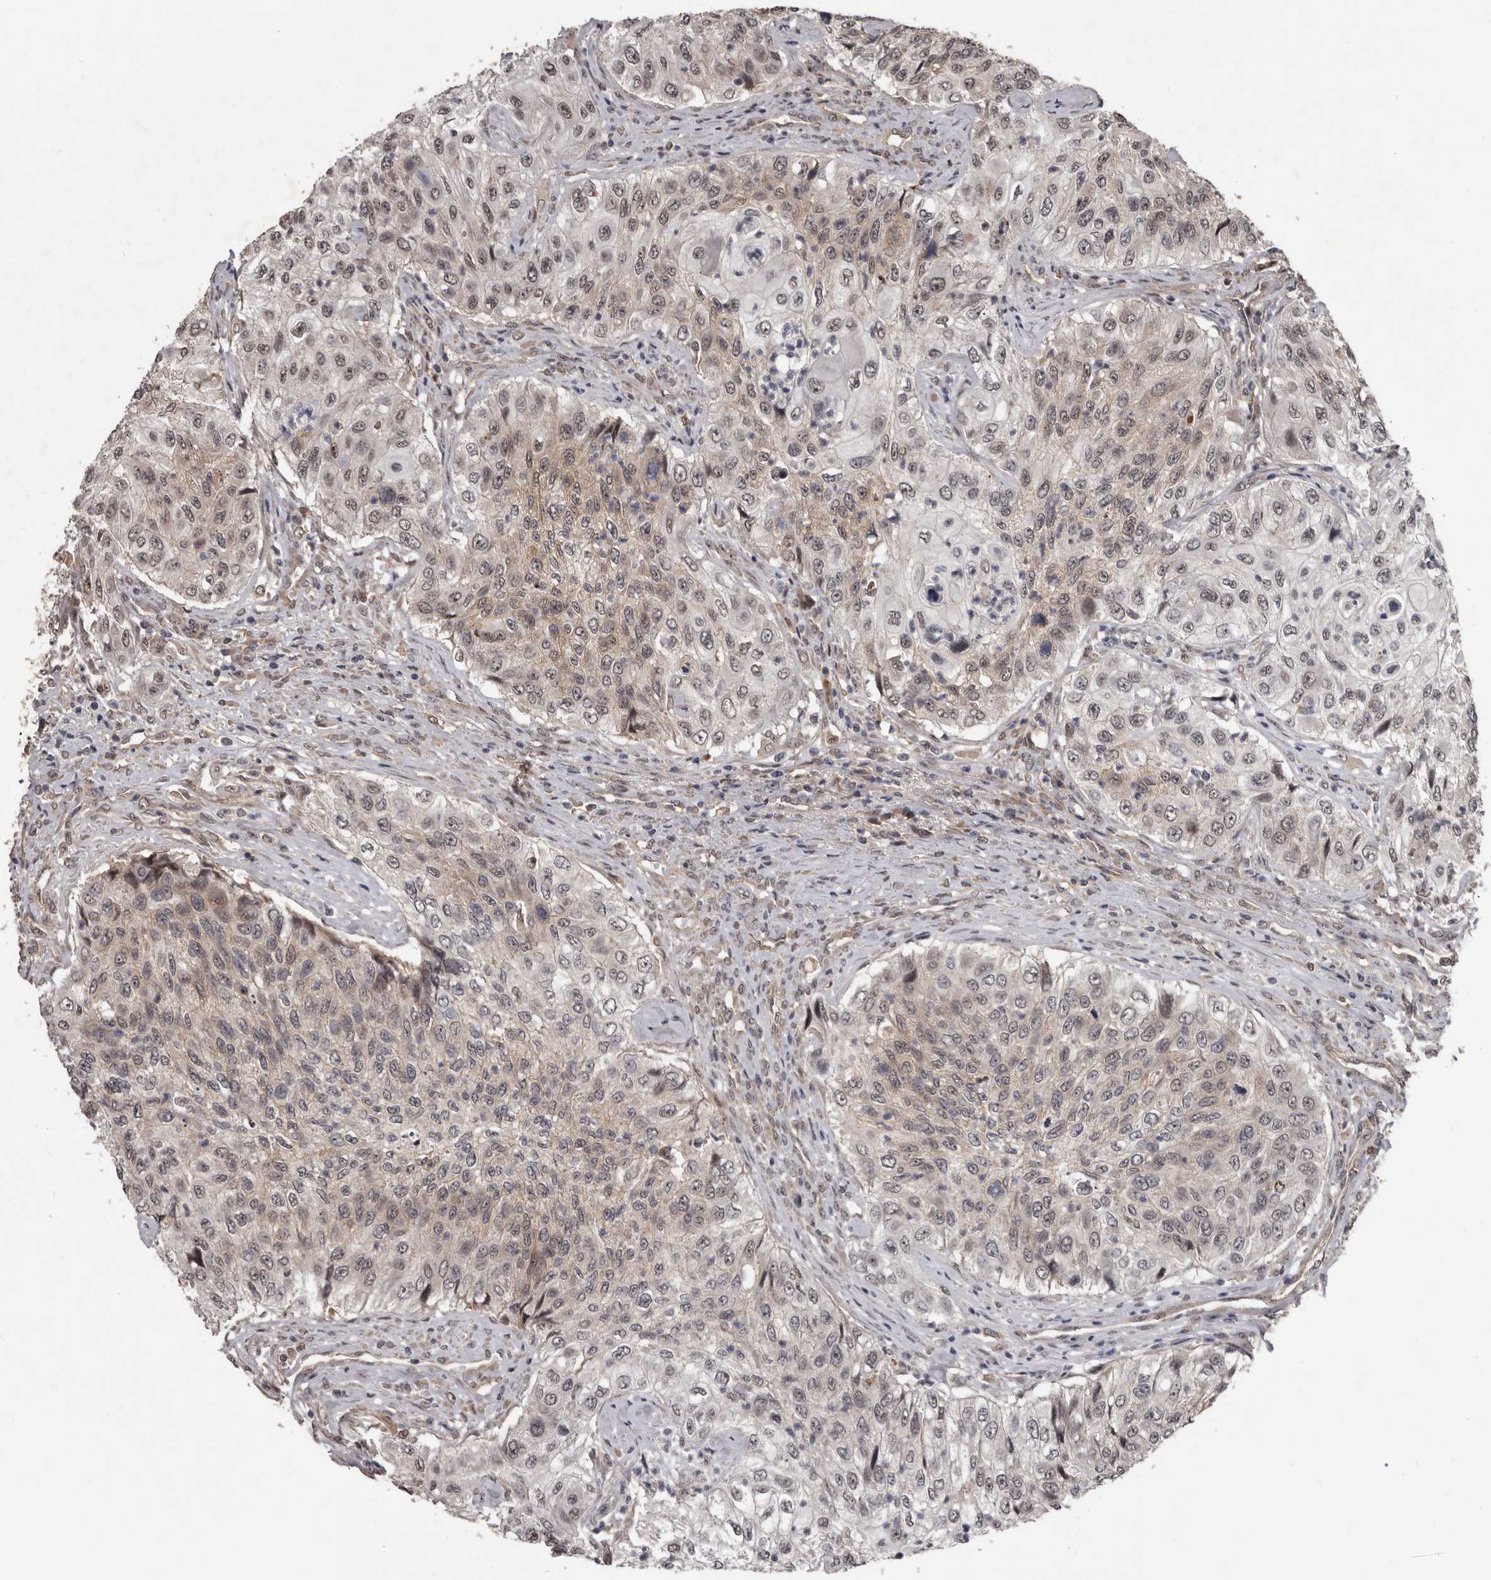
{"staining": {"intensity": "weak", "quantity": "25%-75%", "location": "nuclear"}, "tissue": "urothelial cancer", "cell_type": "Tumor cells", "image_type": "cancer", "snomed": [{"axis": "morphology", "description": "Urothelial carcinoma, High grade"}, {"axis": "topography", "description": "Urinary bladder"}], "caption": "High-grade urothelial carcinoma stained with immunohistochemistry (IHC) displays weak nuclear expression in approximately 25%-75% of tumor cells.", "gene": "AHR", "patient": {"sex": "female", "age": 60}}